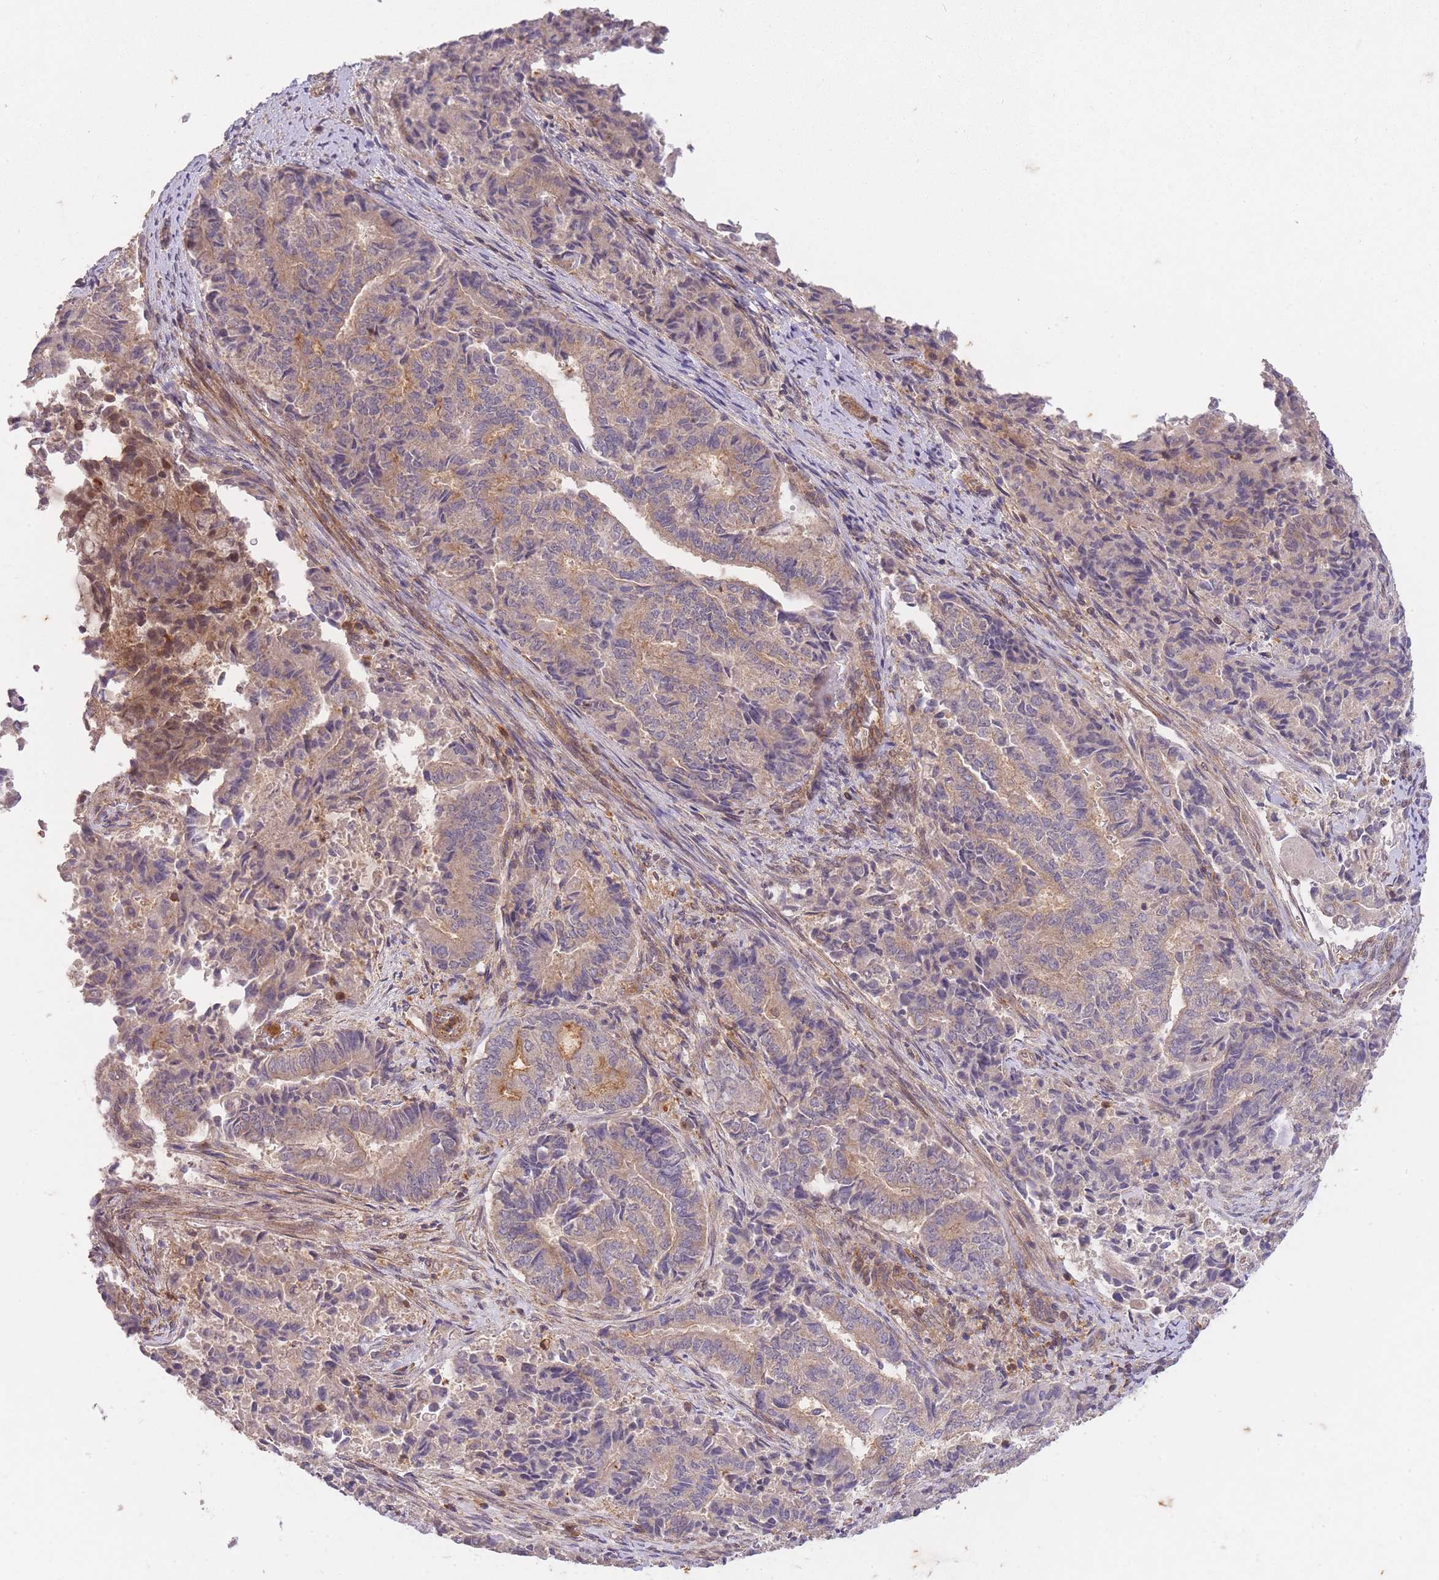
{"staining": {"intensity": "moderate", "quantity": "<25%", "location": "cytoplasmic/membranous"}, "tissue": "endometrial cancer", "cell_type": "Tumor cells", "image_type": "cancer", "snomed": [{"axis": "morphology", "description": "Adenocarcinoma, NOS"}, {"axis": "topography", "description": "Endometrium"}], "caption": "A photomicrograph showing moderate cytoplasmic/membranous positivity in approximately <25% of tumor cells in endometrial cancer (adenocarcinoma), as visualized by brown immunohistochemical staining.", "gene": "ST8SIA4", "patient": {"sex": "female", "age": 80}}